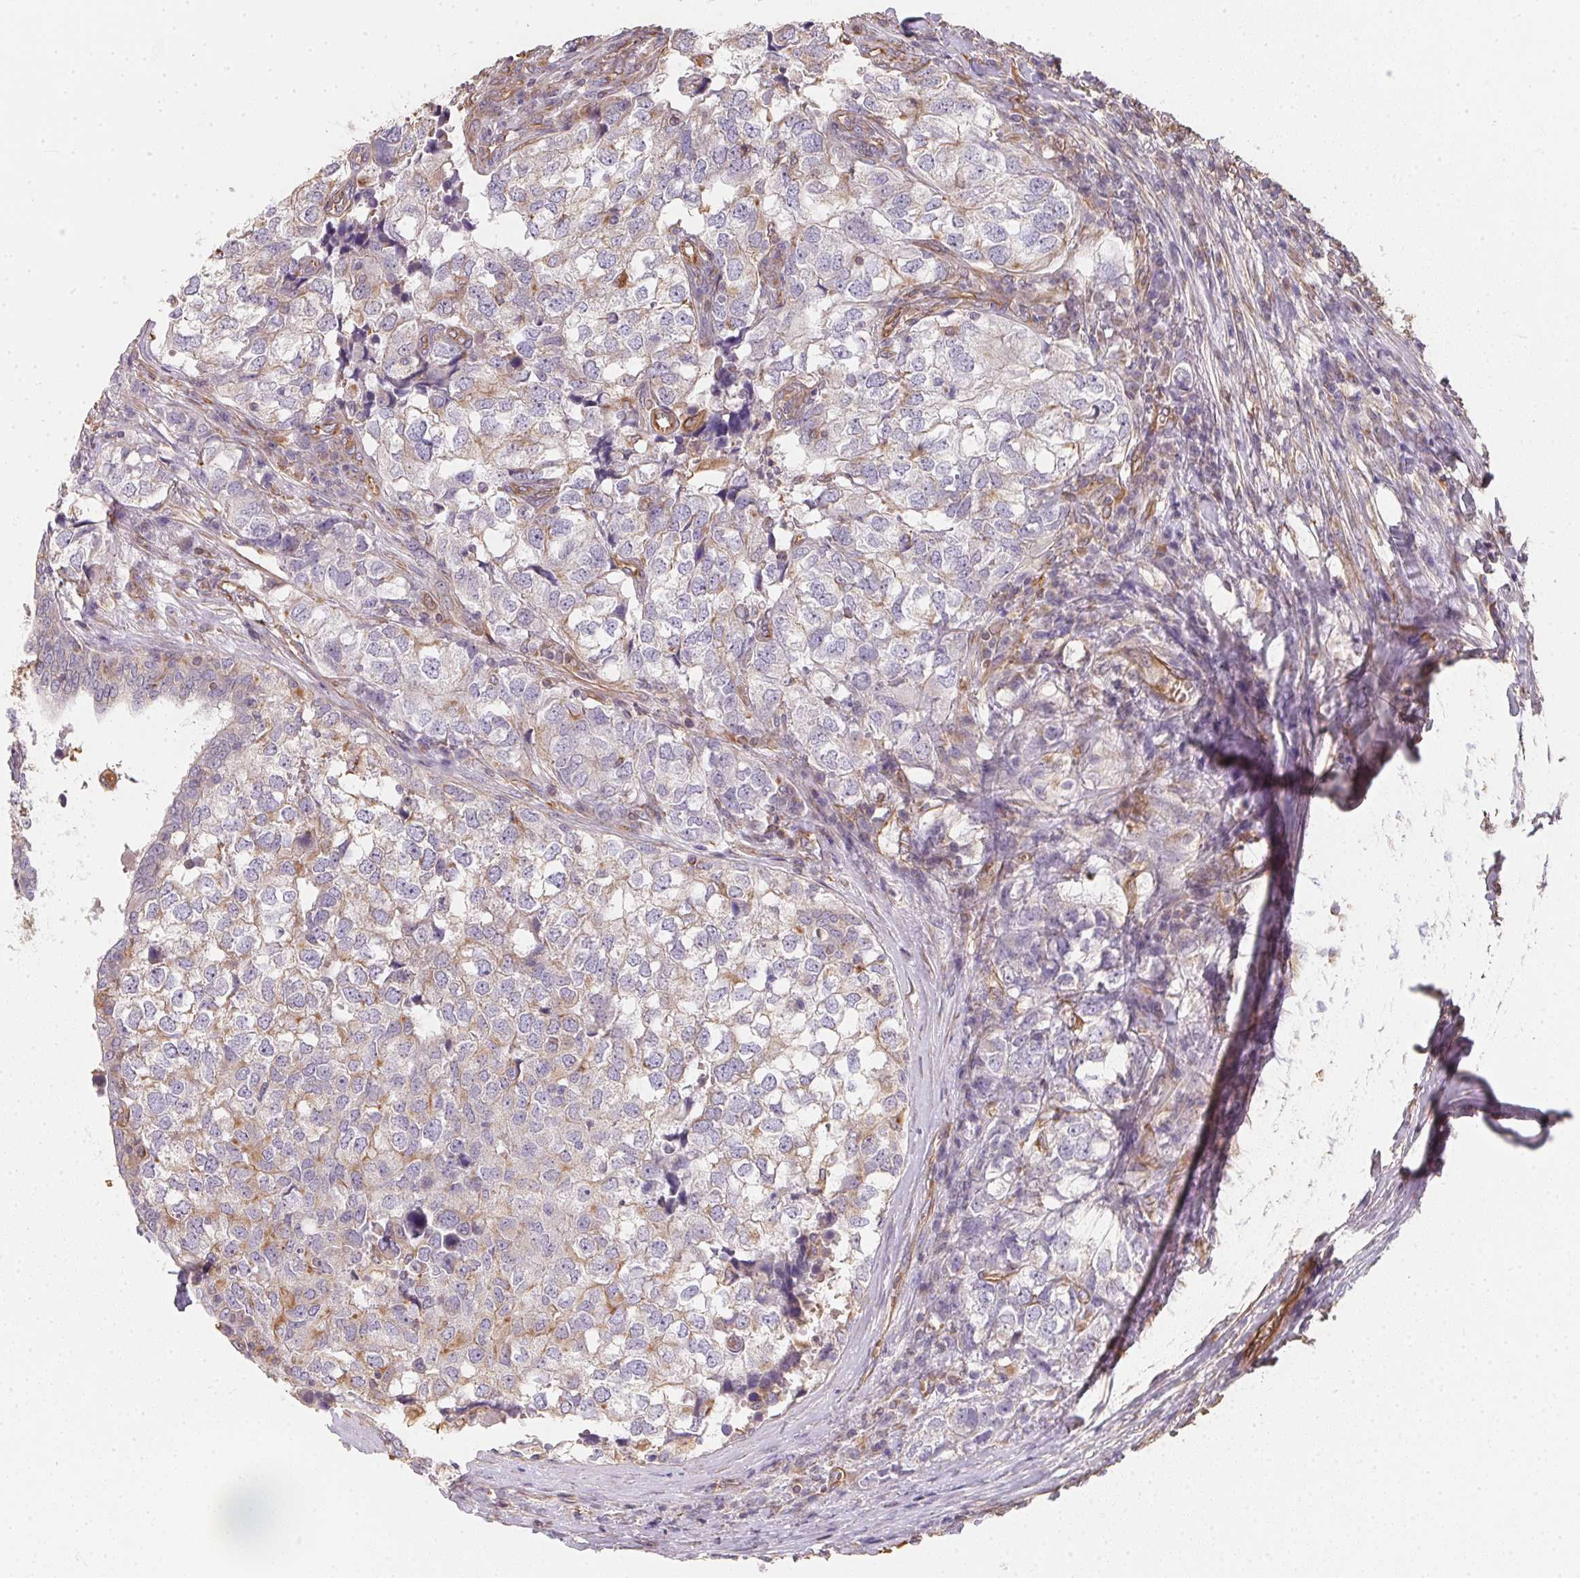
{"staining": {"intensity": "negative", "quantity": "none", "location": "none"}, "tissue": "breast cancer", "cell_type": "Tumor cells", "image_type": "cancer", "snomed": [{"axis": "morphology", "description": "Duct carcinoma"}, {"axis": "topography", "description": "Breast"}], "caption": "Immunohistochemistry (IHC) of infiltrating ductal carcinoma (breast) shows no staining in tumor cells.", "gene": "TBKBP1", "patient": {"sex": "female", "age": 30}}